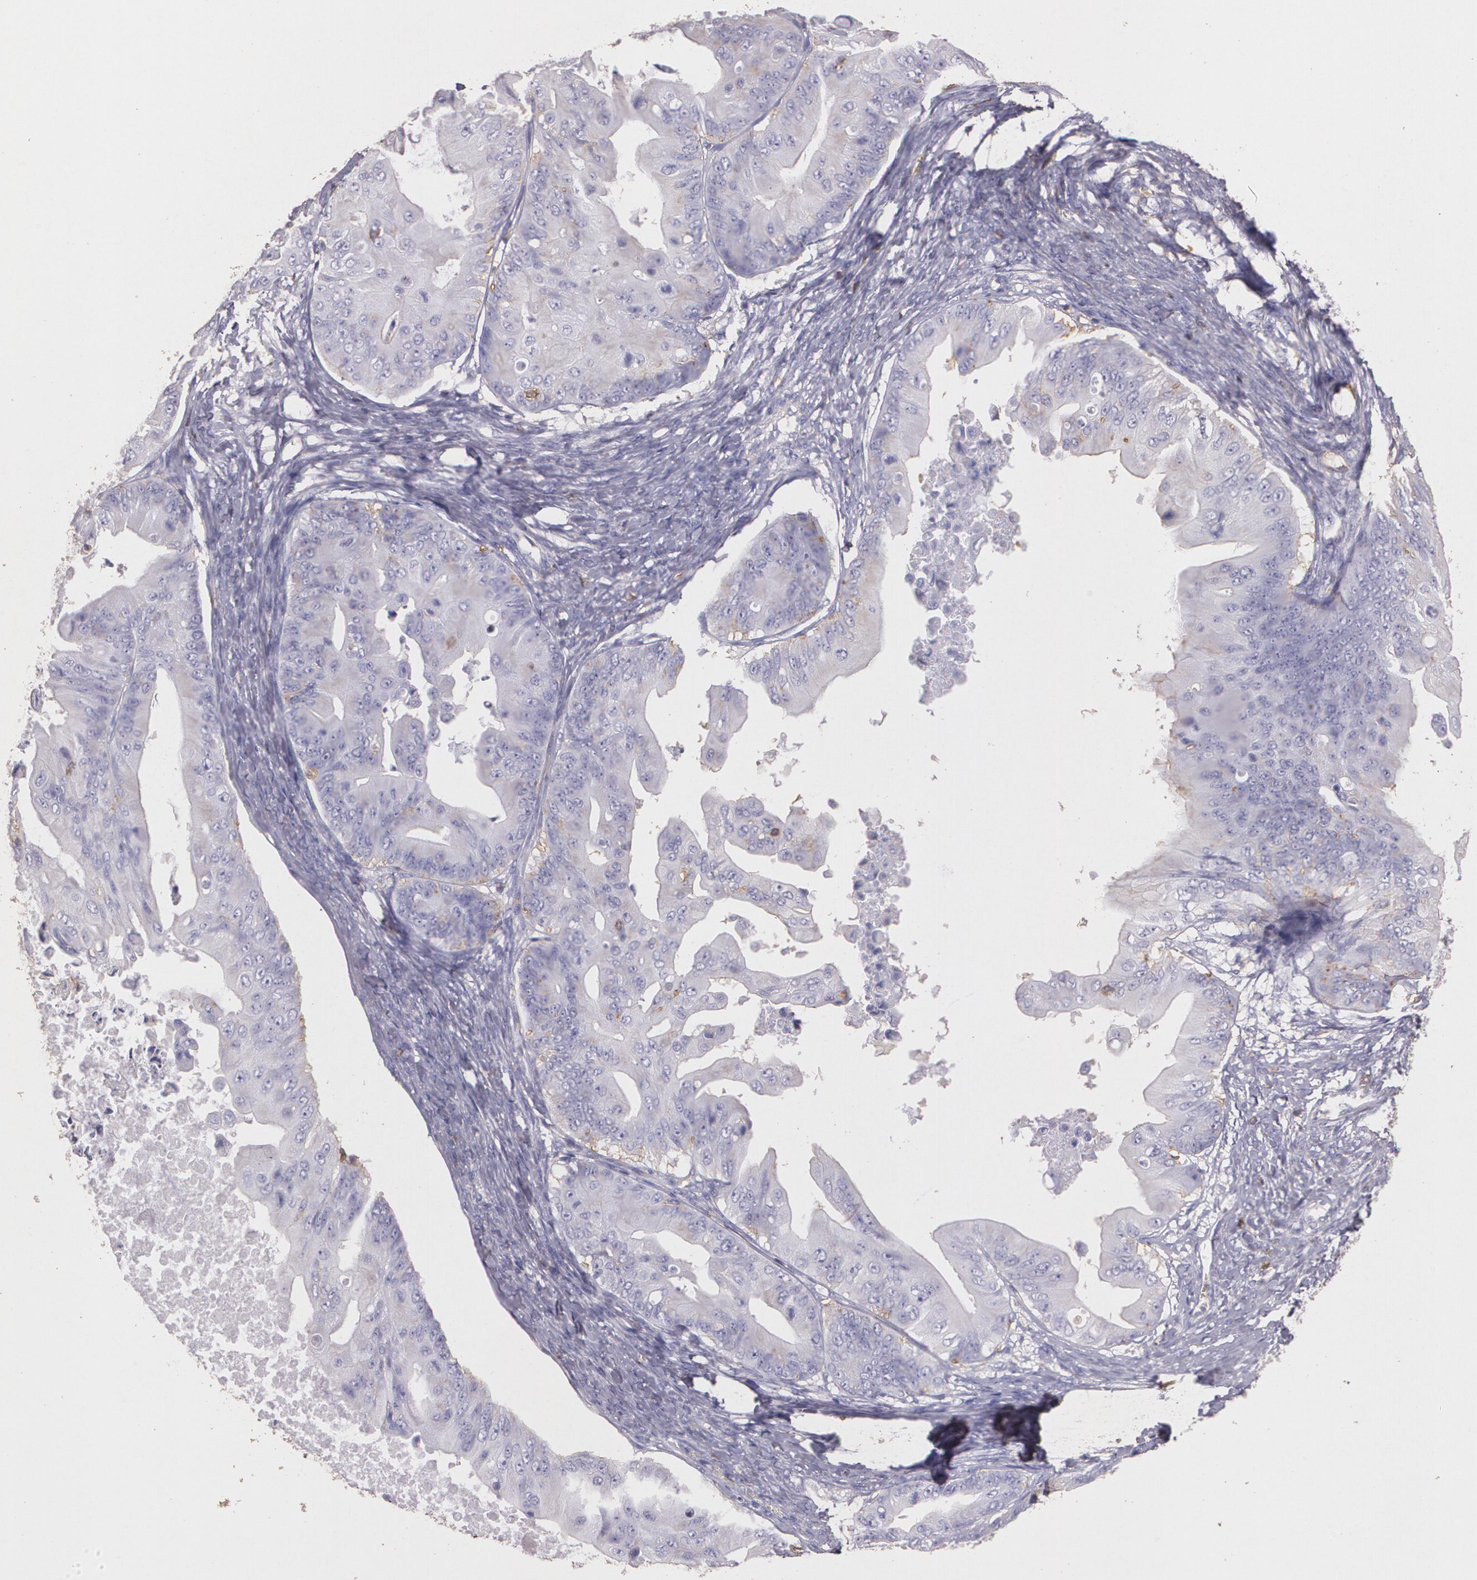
{"staining": {"intensity": "negative", "quantity": "none", "location": "none"}, "tissue": "ovarian cancer", "cell_type": "Tumor cells", "image_type": "cancer", "snomed": [{"axis": "morphology", "description": "Cystadenocarcinoma, mucinous, NOS"}, {"axis": "topography", "description": "Ovary"}], "caption": "High power microscopy micrograph of an IHC histopathology image of ovarian cancer (mucinous cystadenocarcinoma), revealing no significant positivity in tumor cells.", "gene": "TGFBR1", "patient": {"sex": "female", "age": 37}}